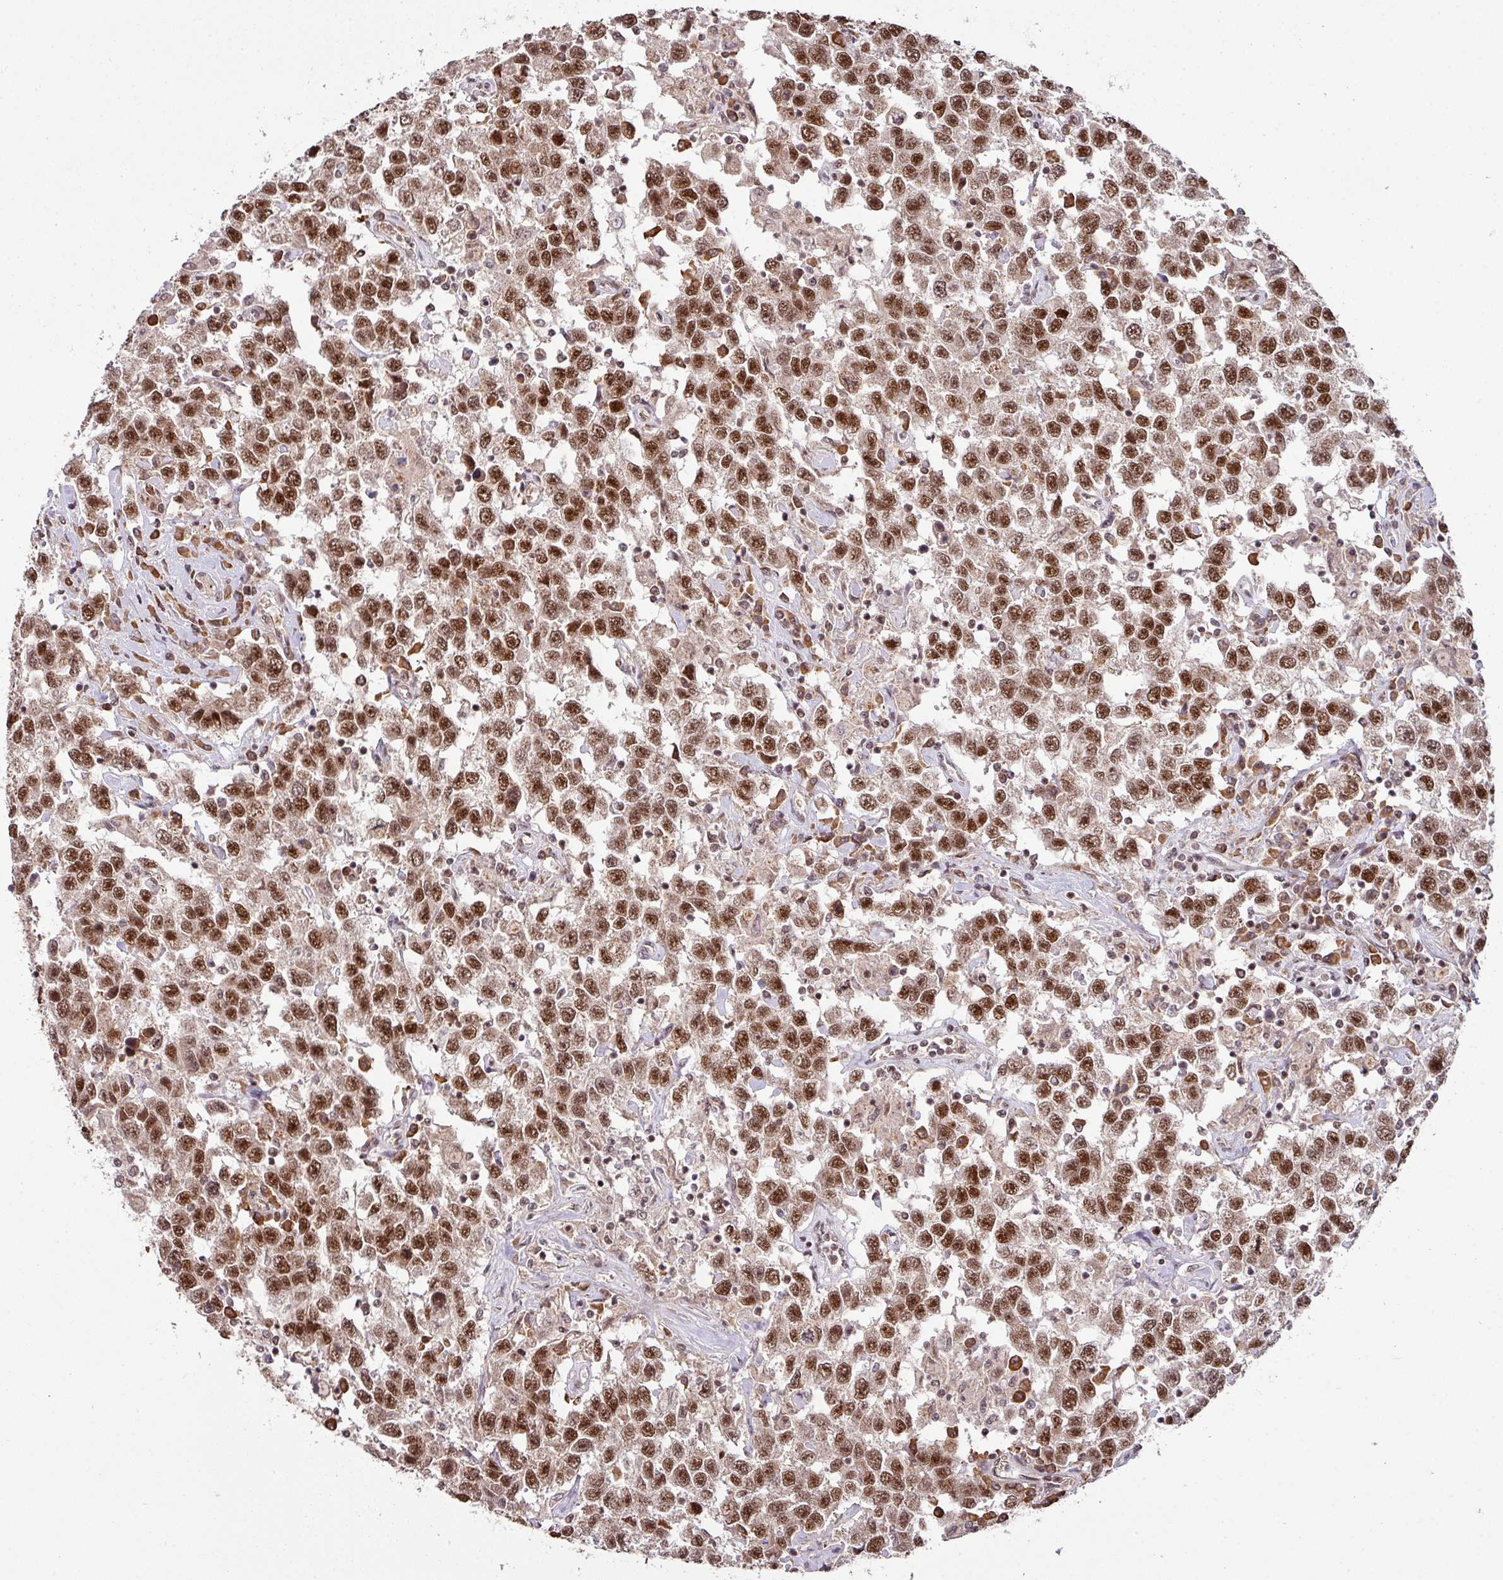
{"staining": {"intensity": "strong", "quantity": ">75%", "location": "nuclear"}, "tissue": "testis cancer", "cell_type": "Tumor cells", "image_type": "cancer", "snomed": [{"axis": "morphology", "description": "Seminoma, NOS"}, {"axis": "topography", "description": "Testis"}], "caption": "This is an image of IHC staining of testis seminoma, which shows strong staining in the nuclear of tumor cells.", "gene": "PHF23", "patient": {"sex": "male", "age": 41}}